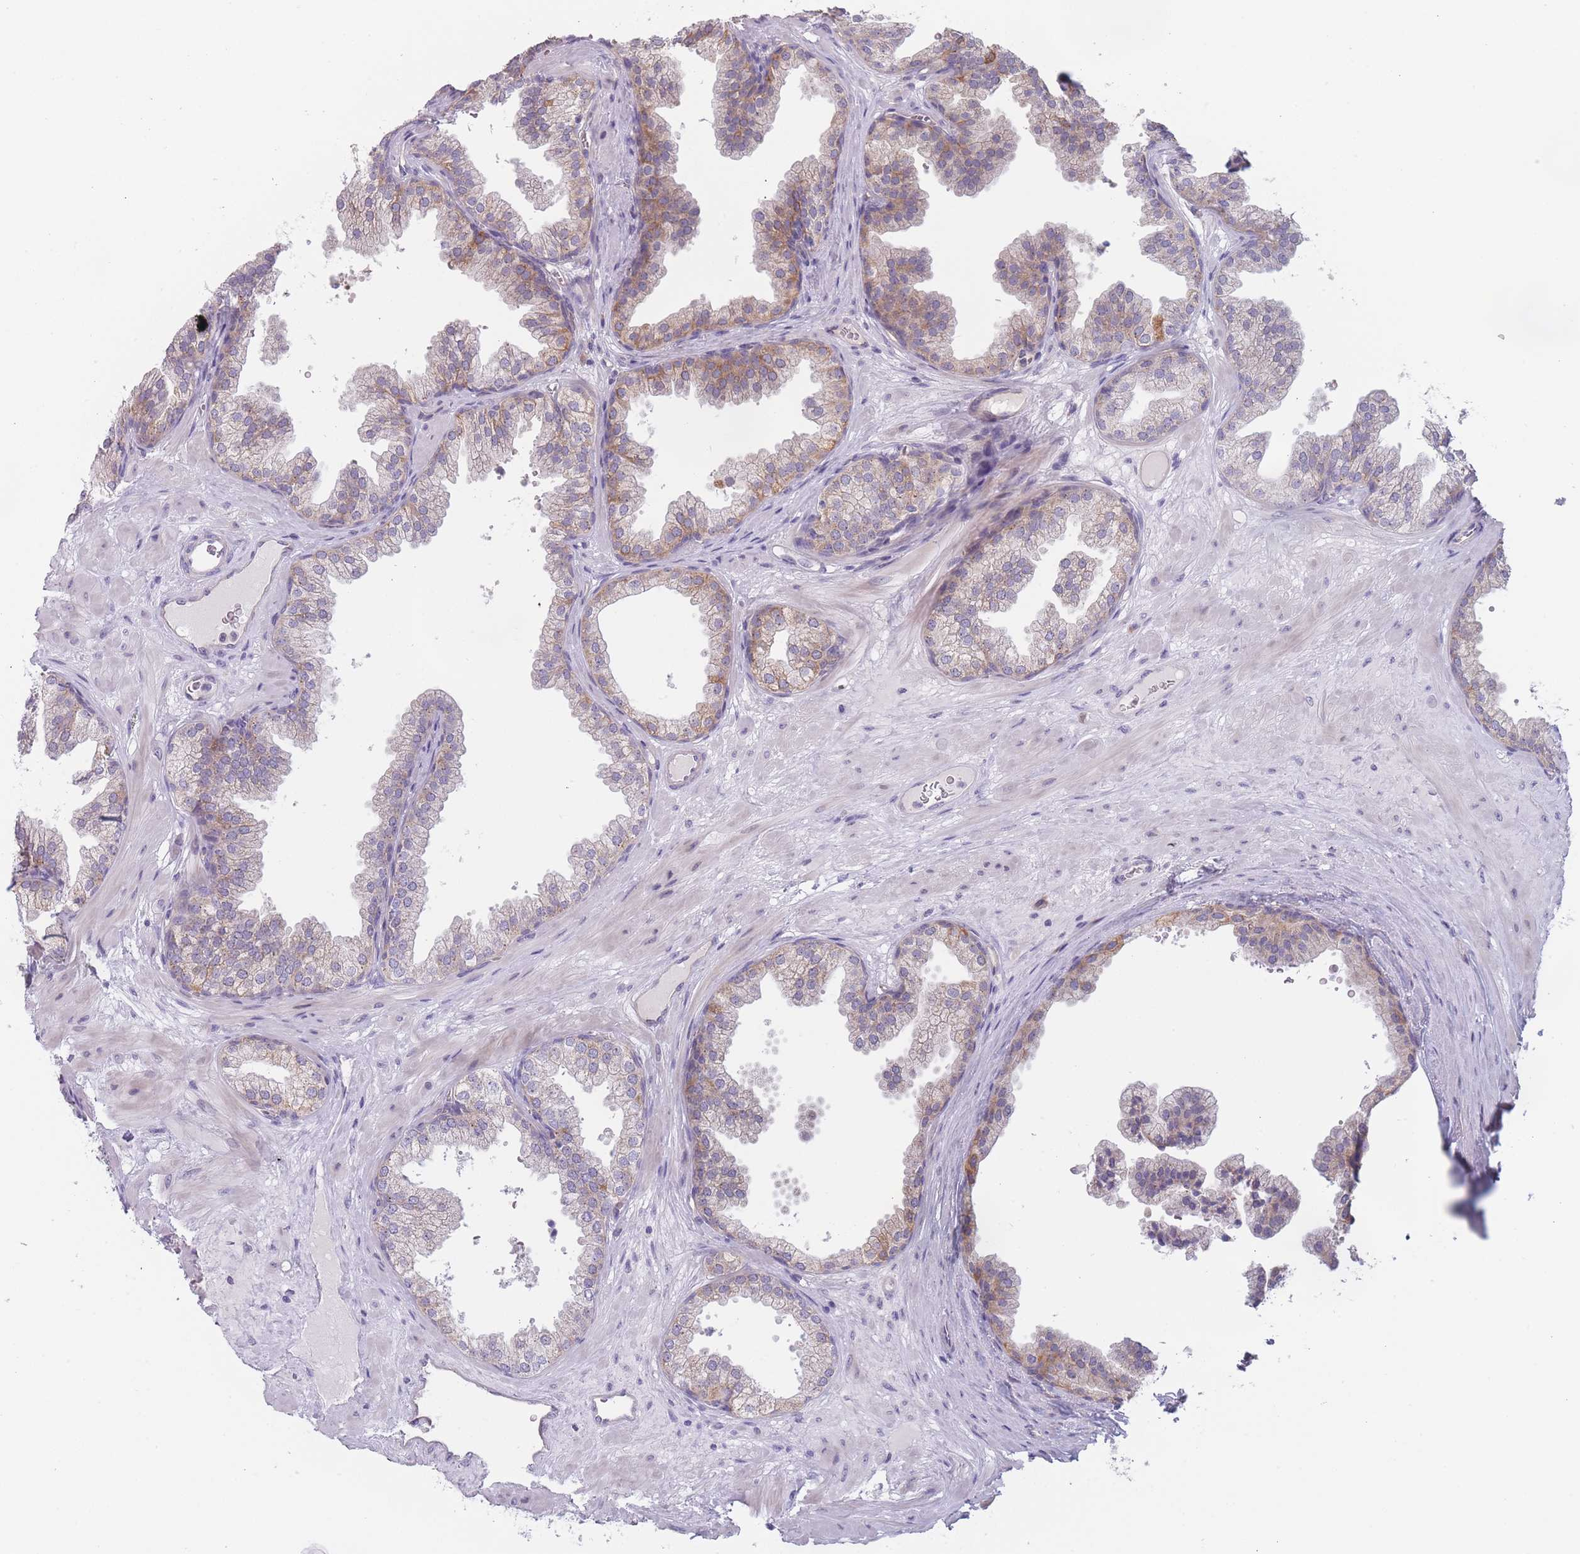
{"staining": {"intensity": "moderate", "quantity": "25%-75%", "location": "cytoplasmic/membranous"}, "tissue": "prostate", "cell_type": "Glandular cells", "image_type": "normal", "snomed": [{"axis": "morphology", "description": "Normal tissue, NOS"}, {"axis": "topography", "description": "Prostate"}], "caption": "Protein expression analysis of normal prostate shows moderate cytoplasmic/membranous staining in approximately 25%-75% of glandular cells.", "gene": "FAM227B", "patient": {"sex": "male", "age": 37}}